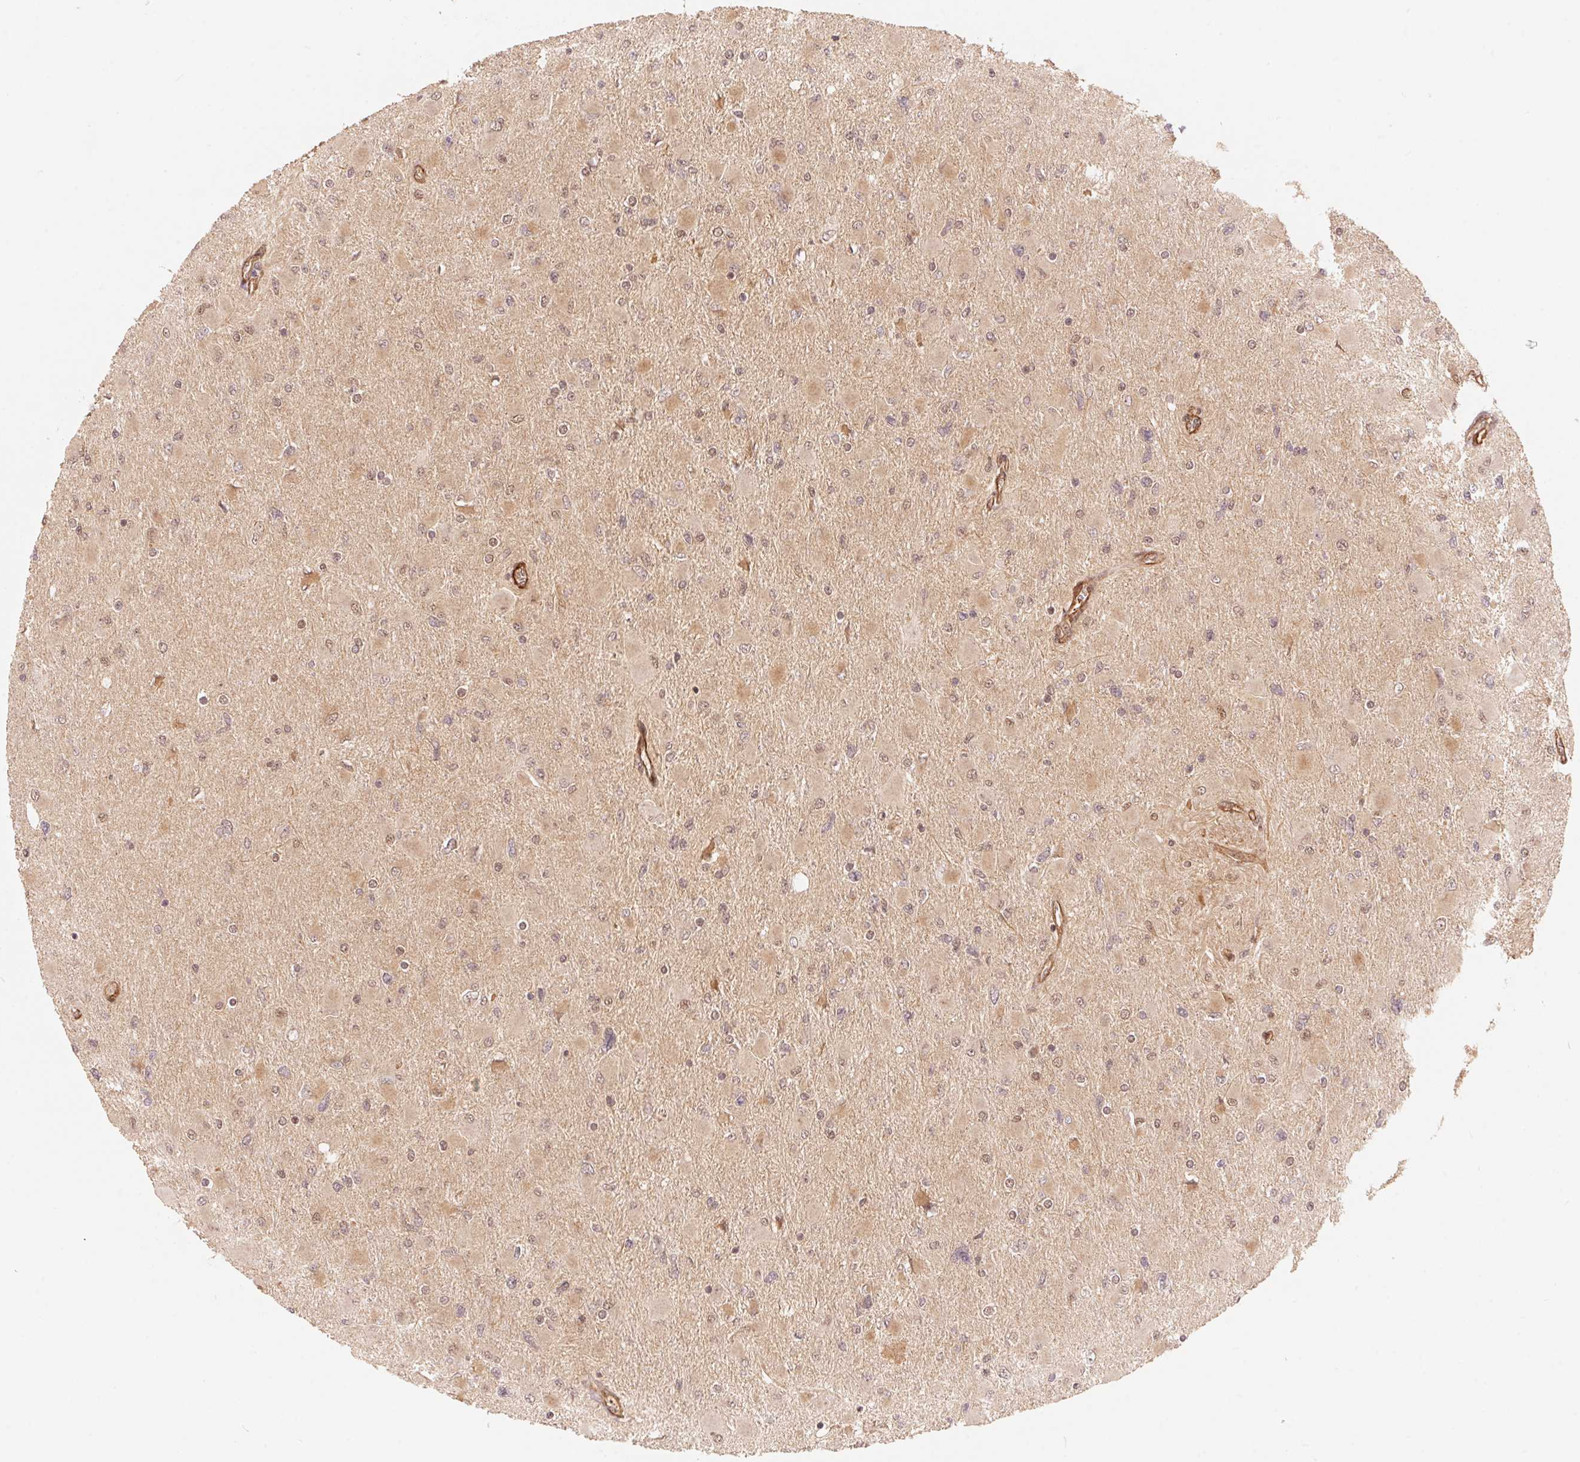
{"staining": {"intensity": "negative", "quantity": "none", "location": "none"}, "tissue": "glioma", "cell_type": "Tumor cells", "image_type": "cancer", "snomed": [{"axis": "morphology", "description": "Glioma, malignant, High grade"}, {"axis": "topography", "description": "Cerebral cortex"}], "caption": "Immunohistochemistry (IHC) of glioma demonstrates no expression in tumor cells. Brightfield microscopy of immunohistochemistry stained with DAB (3,3'-diaminobenzidine) (brown) and hematoxylin (blue), captured at high magnification.", "gene": "TNIP2", "patient": {"sex": "female", "age": 36}}